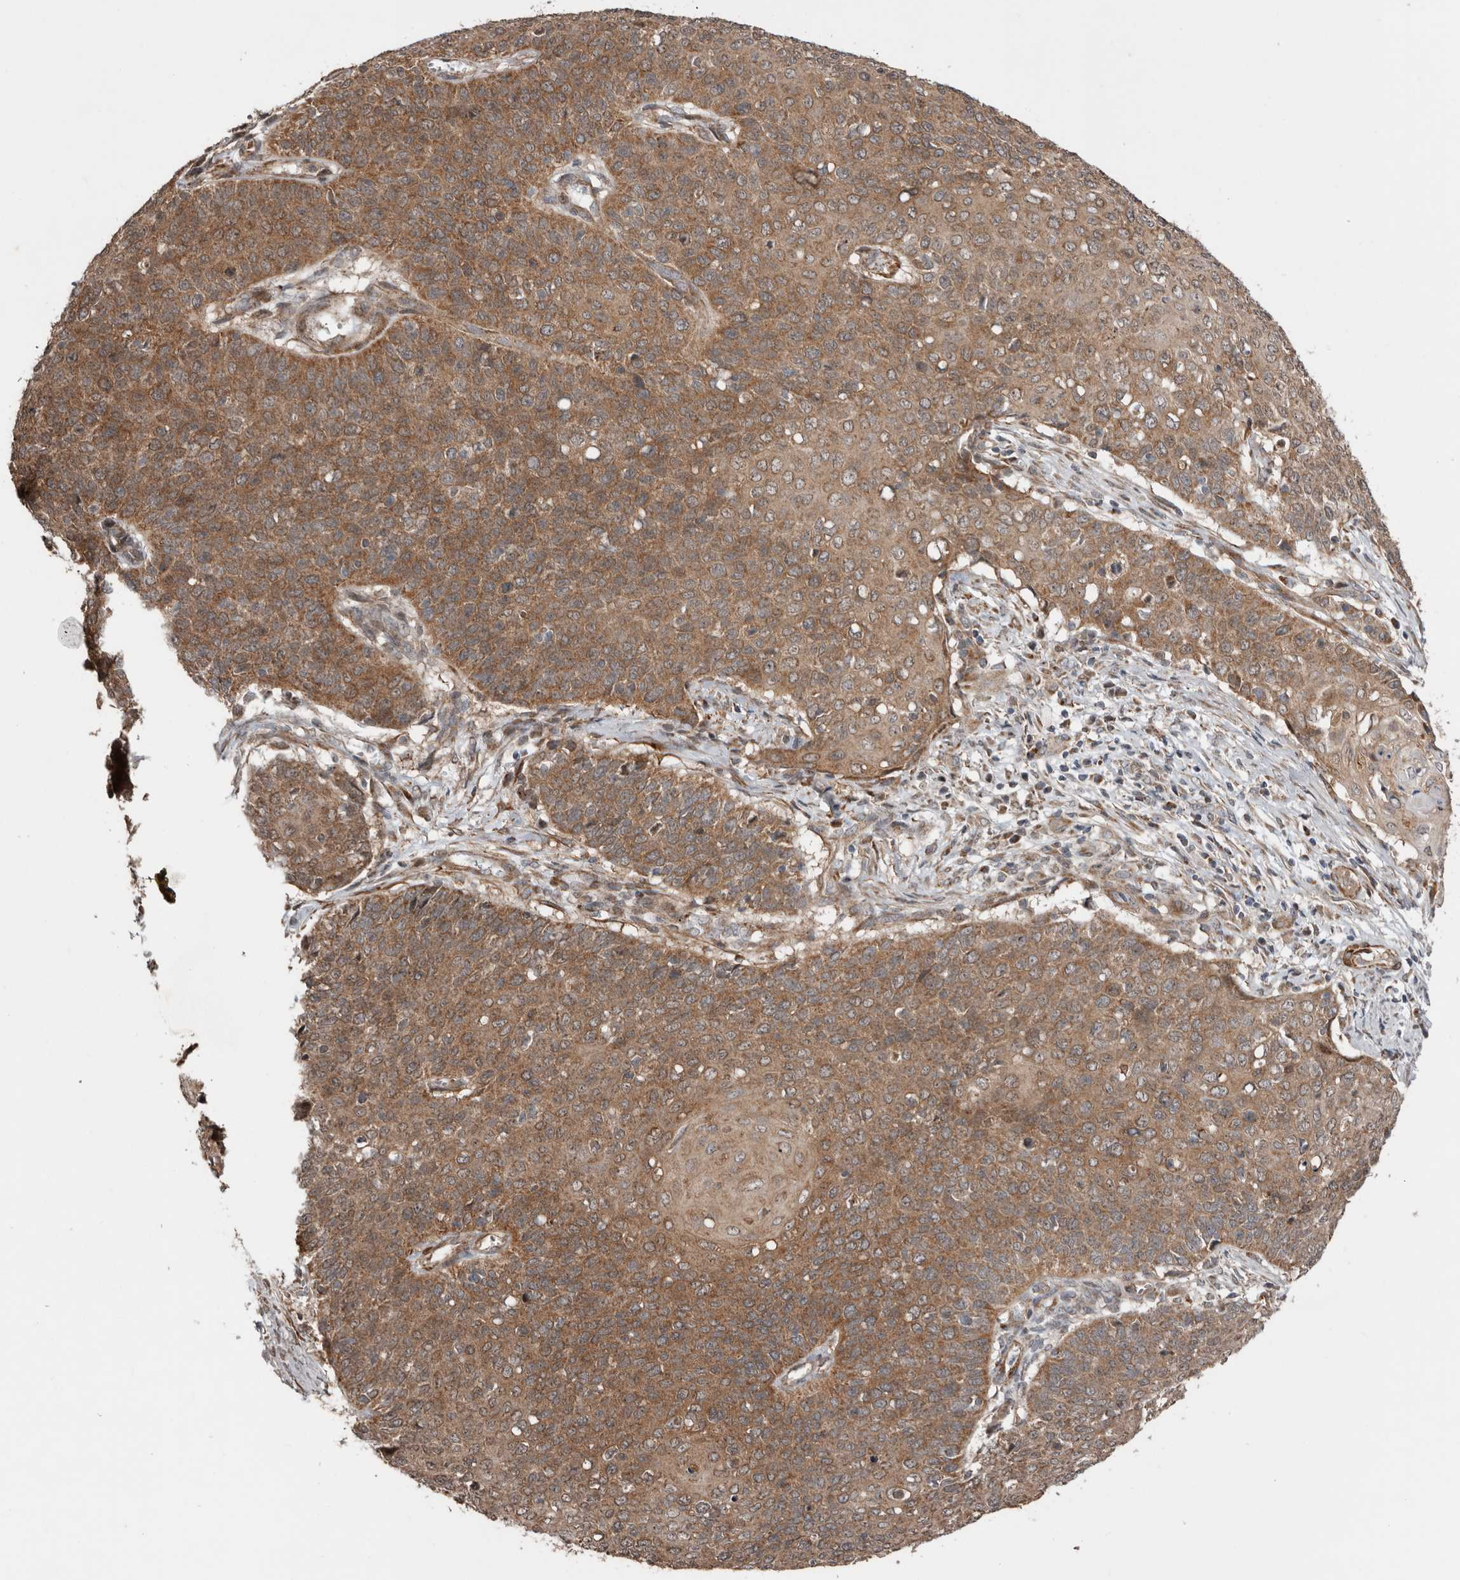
{"staining": {"intensity": "moderate", "quantity": ">75%", "location": "cytoplasmic/membranous"}, "tissue": "cervical cancer", "cell_type": "Tumor cells", "image_type": "cancer", "snomed": [{"axis": "morphology", "description": "Squamous cell carcinoma, NOS"}, {"axis": "topography", "description": "Cervix"}], "caption": "Cervical squamous cell carcinoma was stained to show a protein in brown. There is medium levels of moderate cytoplasmic/membranous staining in about >75% of tumor cells.", "gene": "PROKR1", "patient": {"sex": "female", "age": 39}}